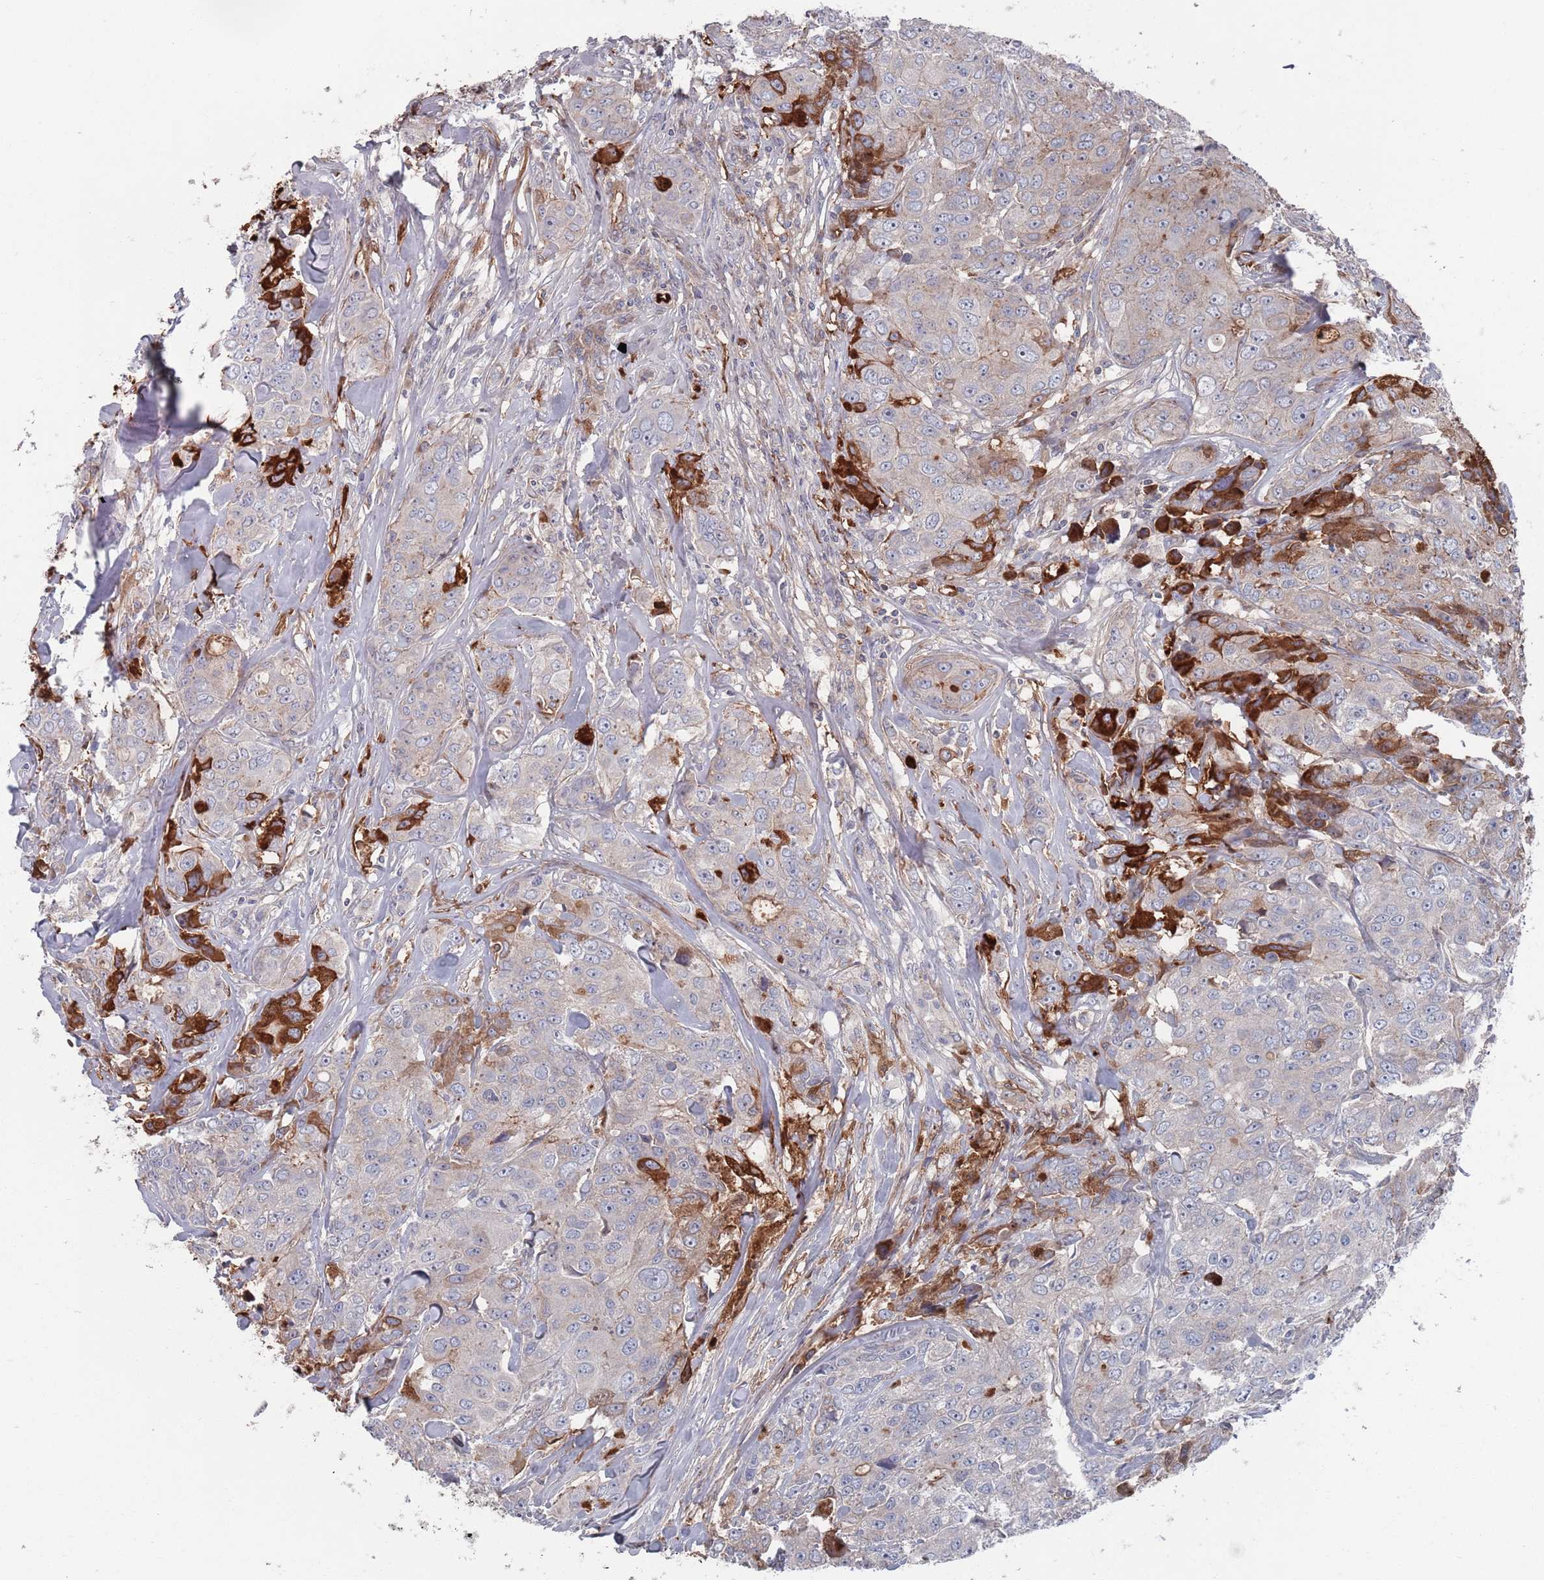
{"staining": {"intensity": "strong", "quantity": "<25%", "location": "cytoplasmic/membranous"}, "tissue": "breast cancer", "cell_type": "Tumor cells", "image_type": "cancer", "snomed": [{"axis": "morphology", "description": "Duct carcinoma"}, {"axis": "topography", "description": "Breast"}], "caption": "The micrograph shows immunohistochemical staining of breast invasive ductal carcinoma. There is strong cytoplasmic/membranous expression is present in approximately <25% of tumor cells. The protein is stained brown, and the nuclei are stained in blue (DAB IHC with brightfield microscopy, high magnification).", "gene": "PLEKHA4", "patient": {"sex": "female", "age": 43}}